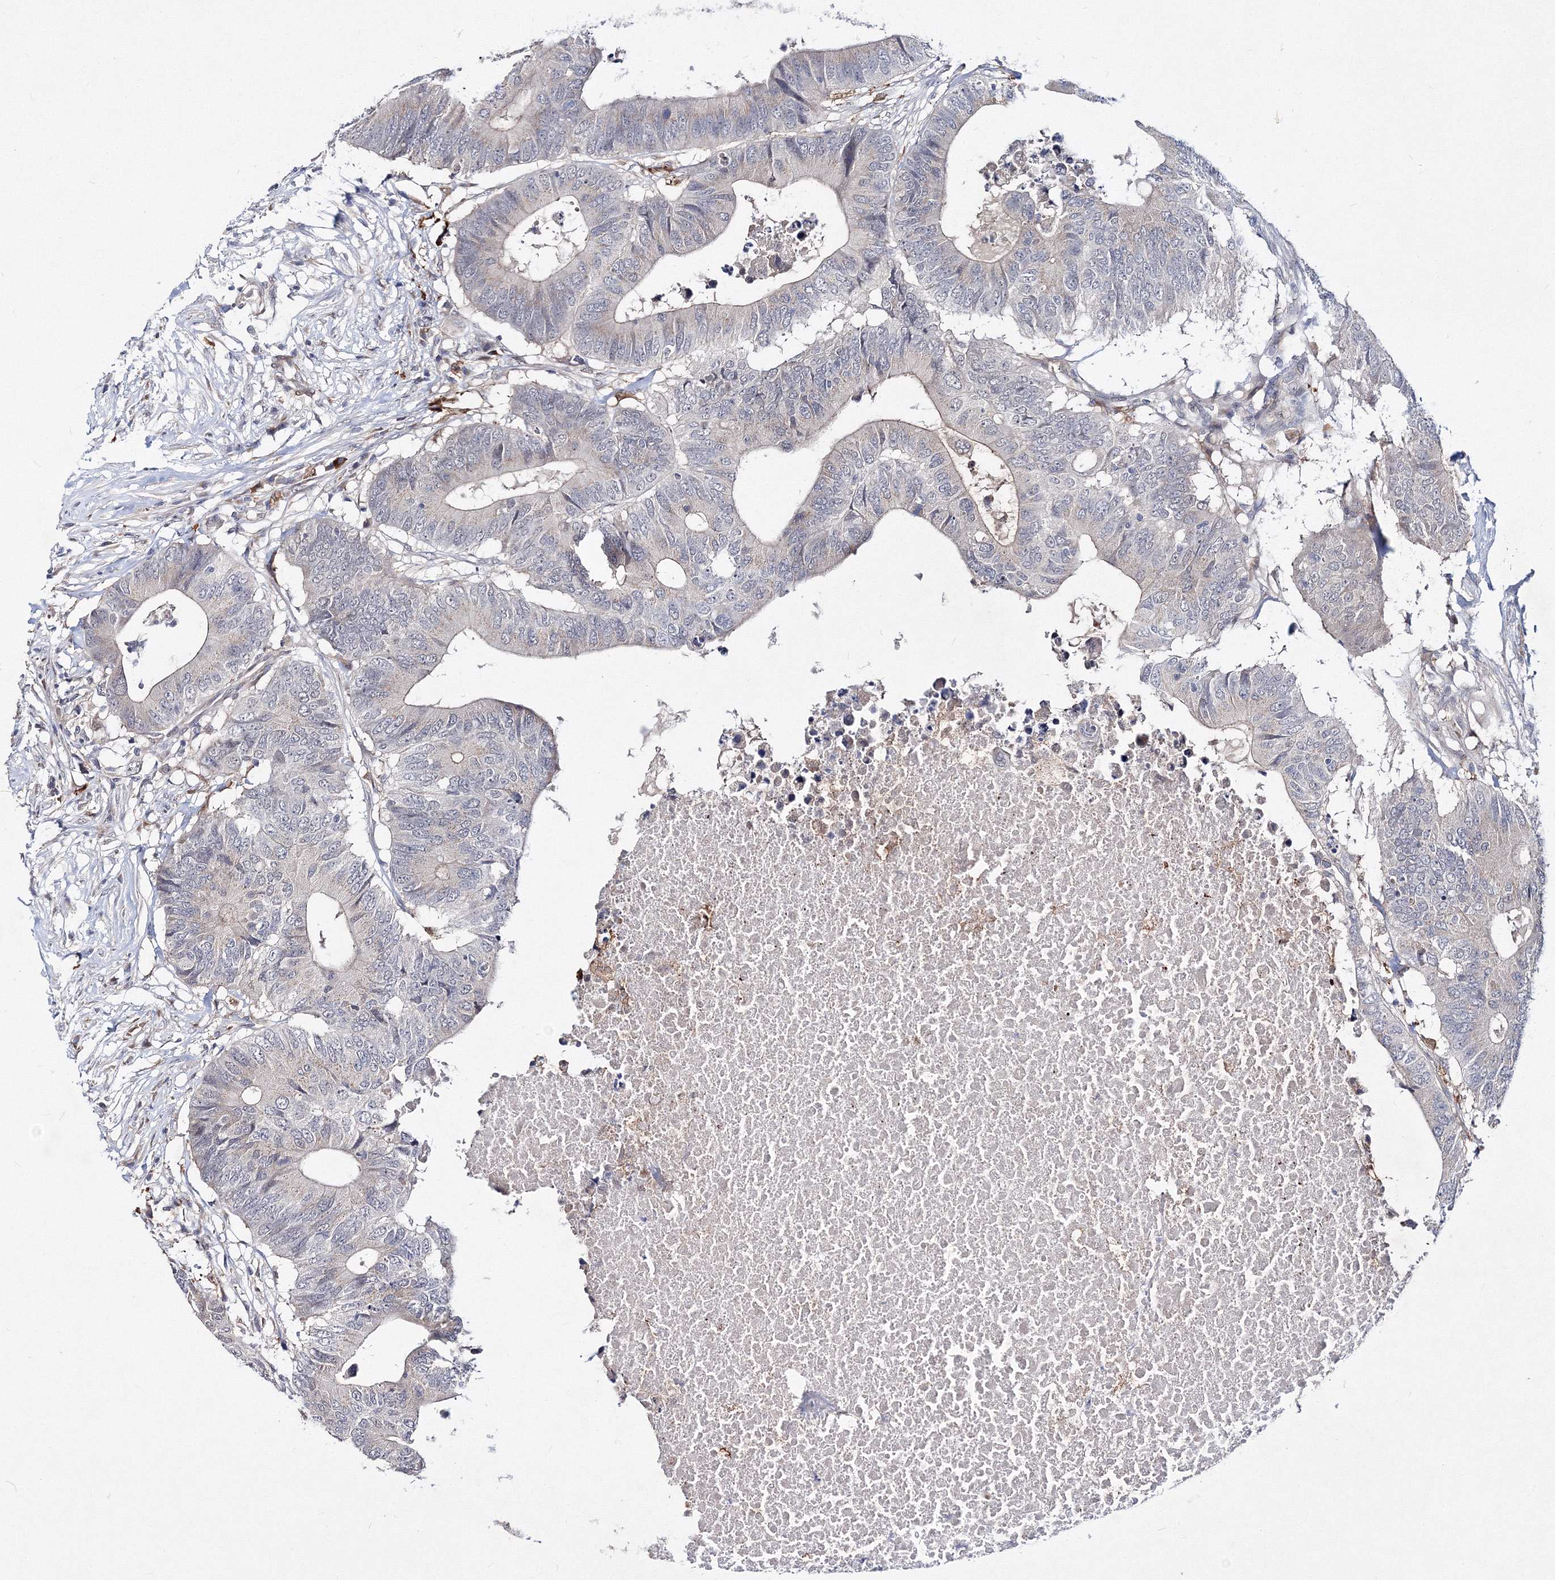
{"staining": {"intensity": "weak", "quantity": "<25%", "location": "cytoplasmic/membranous"}, "tissue": "colorectal cancer", "cell_type": "Tumor cells", "image_type": "cancer", "snomed": [{"axis": "morphology", "description": "Adenocarcinoma, NOS"}, {"axis": "topography", "description": "Colon"}], "caption": "A high-resolution micrograph shows immunohistochemistry (IHC) staining of adenocarcinoma (colorectal), which demonstrates no significant expression in tumor cells. Brightfield microscopy of immunohistochemistry stained with DAB (brown) and hematoxylin (blue), captured at high magnification.", "gene": "C11orf52", "patient": {"sex": "male", "age": 71}}